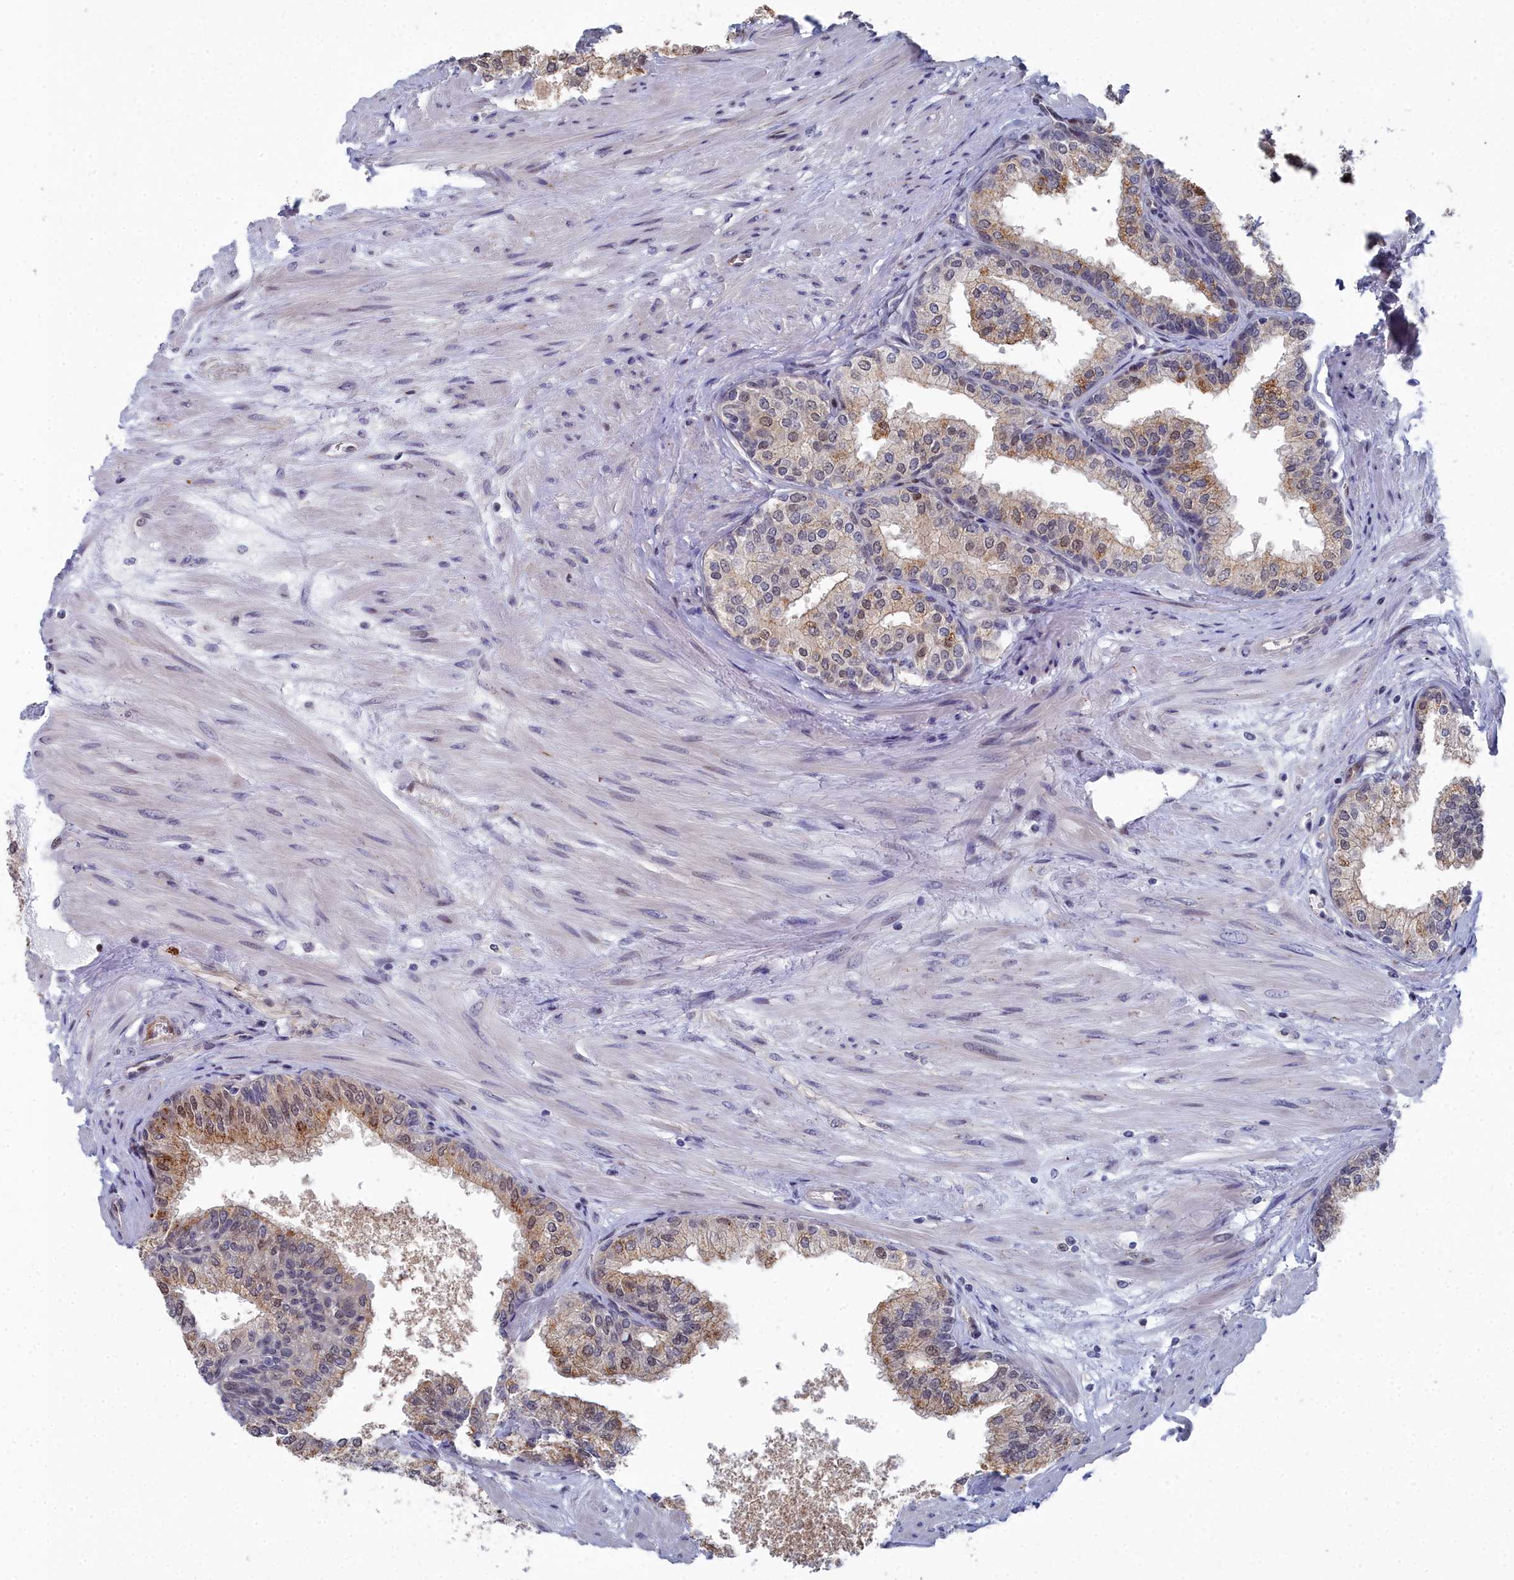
{"staining": {"intensity": "moderate", "quantity": "25%-75%", "location": "cytoplasmic/membranous,nuclear"}, "tissue": "prostate", "cell_type": "Glandular cells", "image_type": "normal", "snomed": [{"axis": "morphology", "description": "Normal tissue, NOS"}, {"axis": "topography", "description": "Prostate"}], "caption": "This histopathology image reveals unremarkable prostate stained with IHC to label a protein in brown. The cytoplasmic/membranous,nuclear of glandular cells show moderate positivity for the protein. Nuclei are counter-stained blue.", "gene": "RPS27A", "patient": {"sex": "male", "age": 60}}